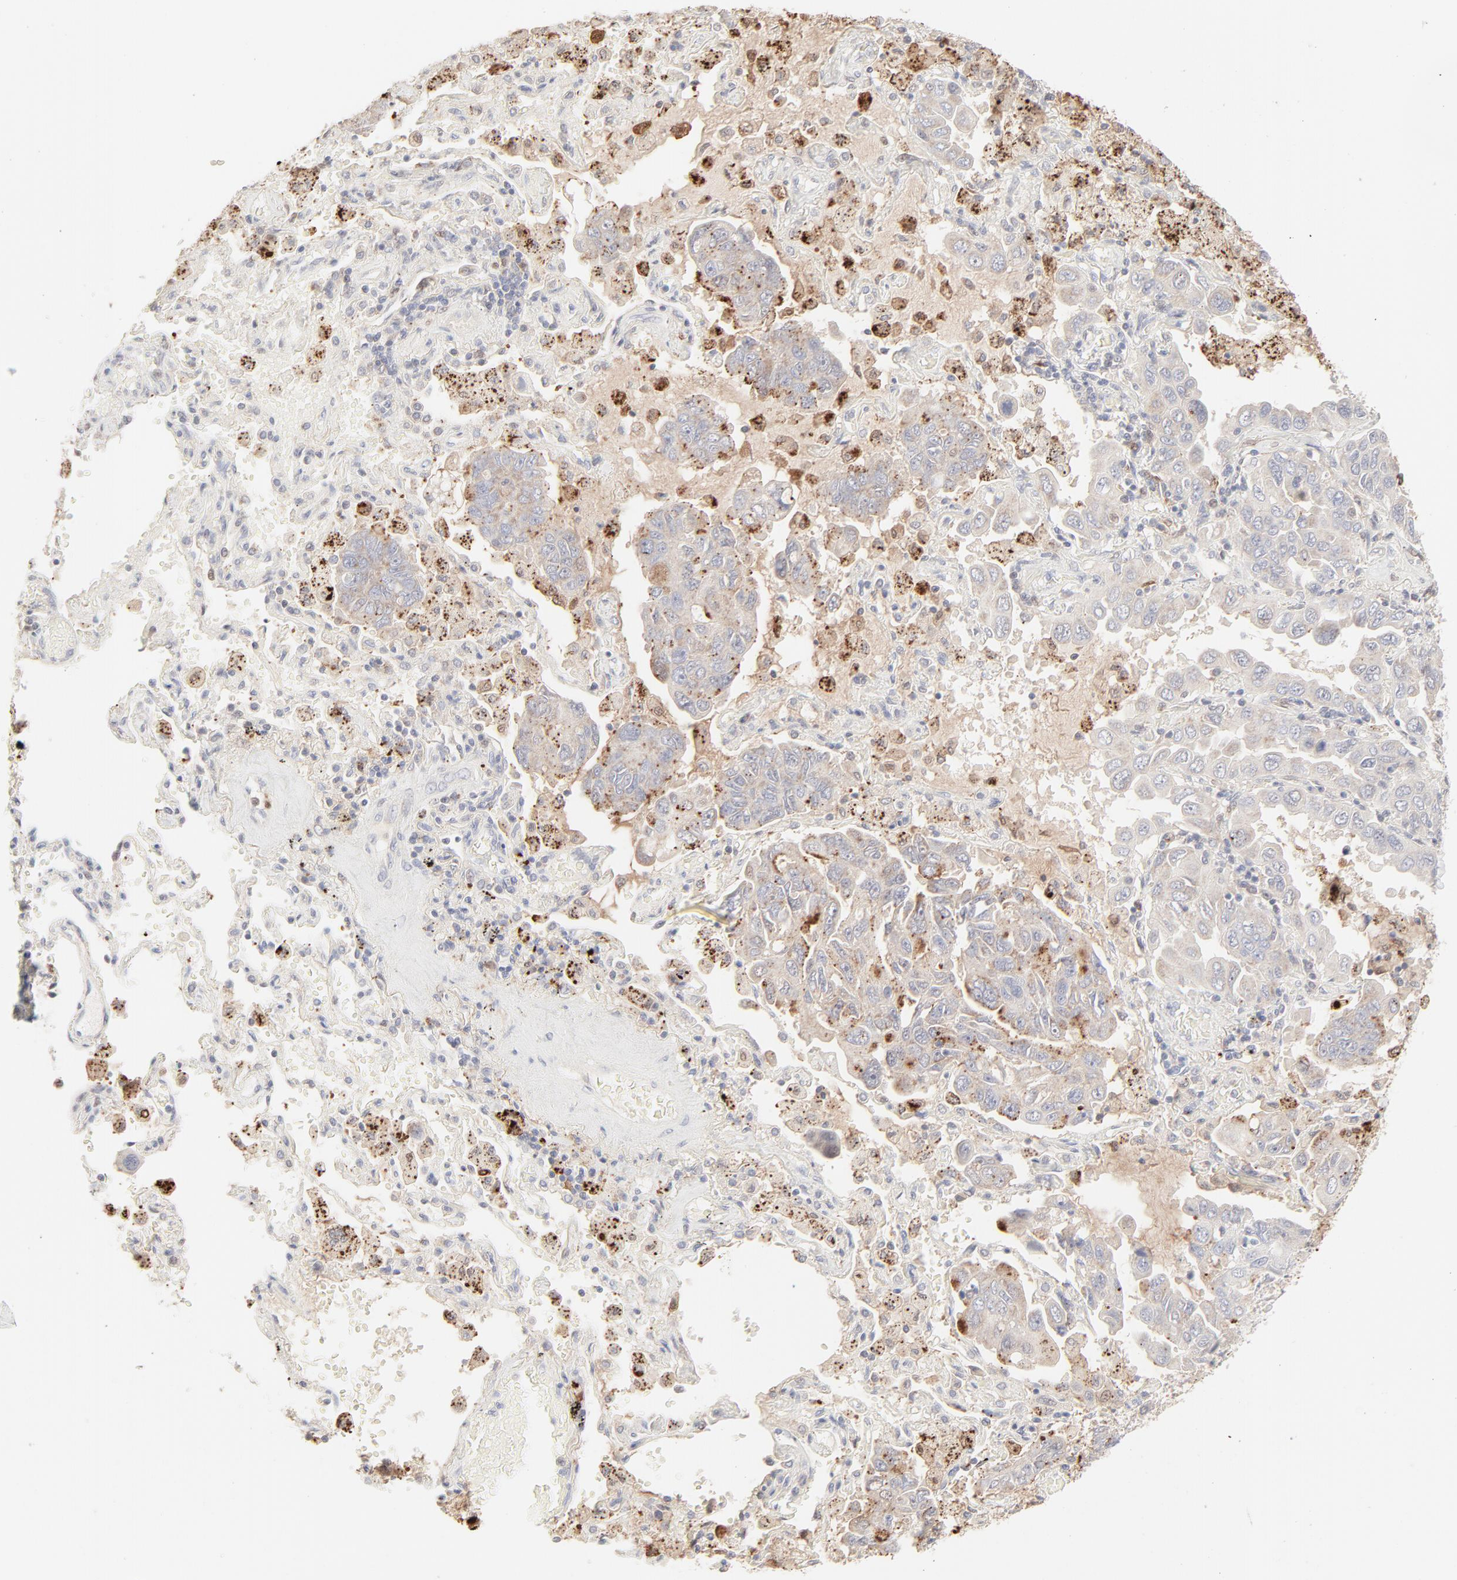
{"staining": {"intensity": "negative", "quantity": "none", "location": "none"}, "tissue": "lung cancer", "cell_type": "Tumor cells", "image_type": "cancer", "snomed": [{"axis": "morphology", "description": "Adenocarcinoma, NOS"}, {"axis": "topography", "description": "Lung"}], "caption": "Protein analysis of lung cancer reveals no significant expression in tumor cells. The staining was performed using DAB (3,3'-diaminobenzidine) to visualize the protein expression in brown, while the nuclei were stained in blue with hematoxylin (Magnification: 20x).", "gene": "LGALS2", "patient": {"sex": "male", "age": 64}}